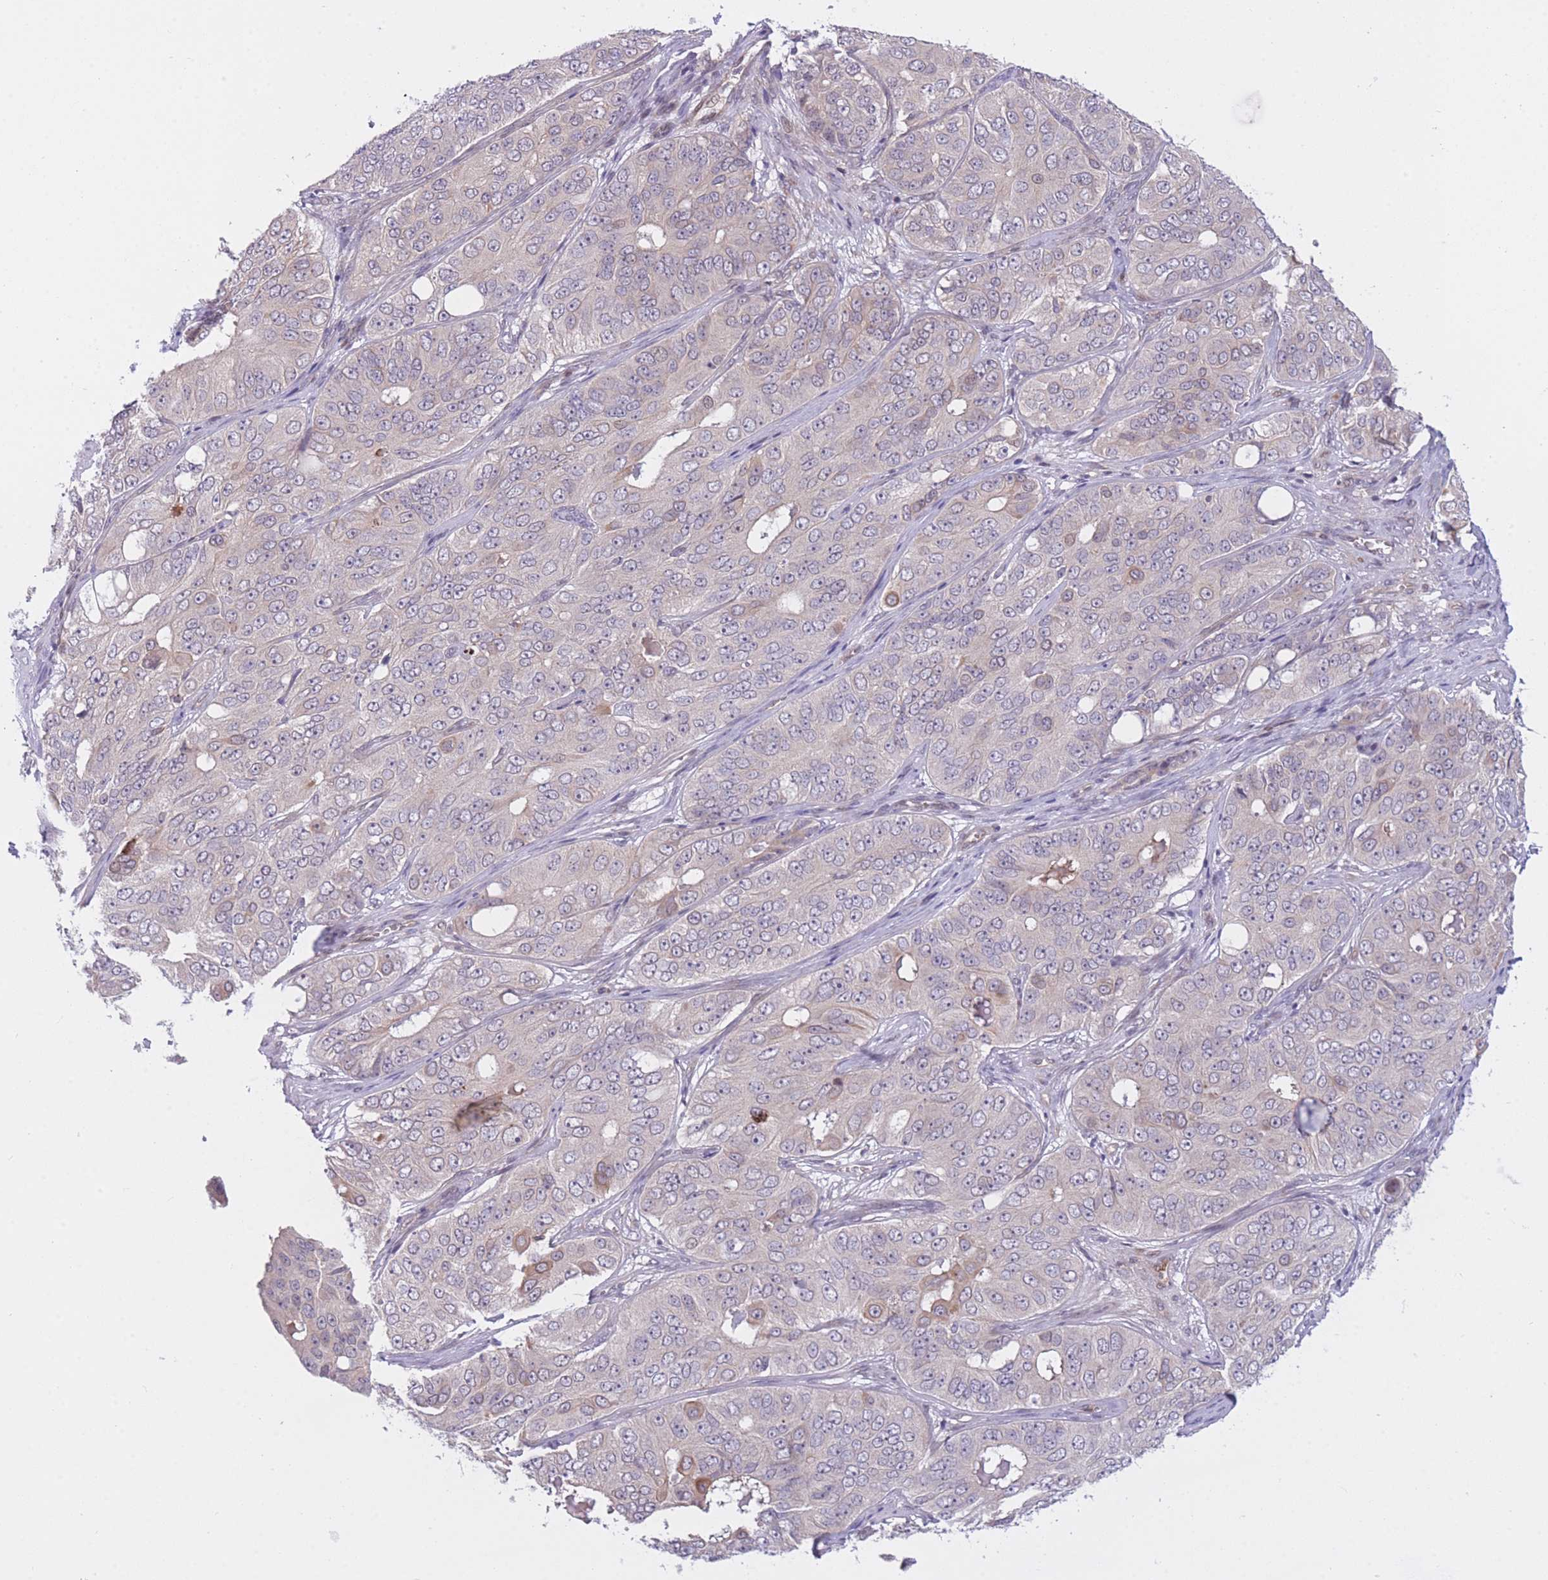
{"staining": {"intensity": "moderate", "quantity": "<25%", "location": "cytoplasmic/membranous"}, "tissue": "ovarian cancer", "cell_type": "Tumor cells", "image_type": "cancer", "snomed": [{"axis": "morphology", "description": "Carcinoma, endometroid"}, {"axis": "topography", "description": "Ovary"}], "caption": "Immunohistochemistry (IHC) photomicrograph of ovarian cancer (endometroid carcinoma) stained for a protein (brown), which exhibits low levels of moderate cytoplasmic/membranous staining in about <25% of tumor cells.", "gene": "CDC25B", "patient": {"sex": "female", "age": 51}}